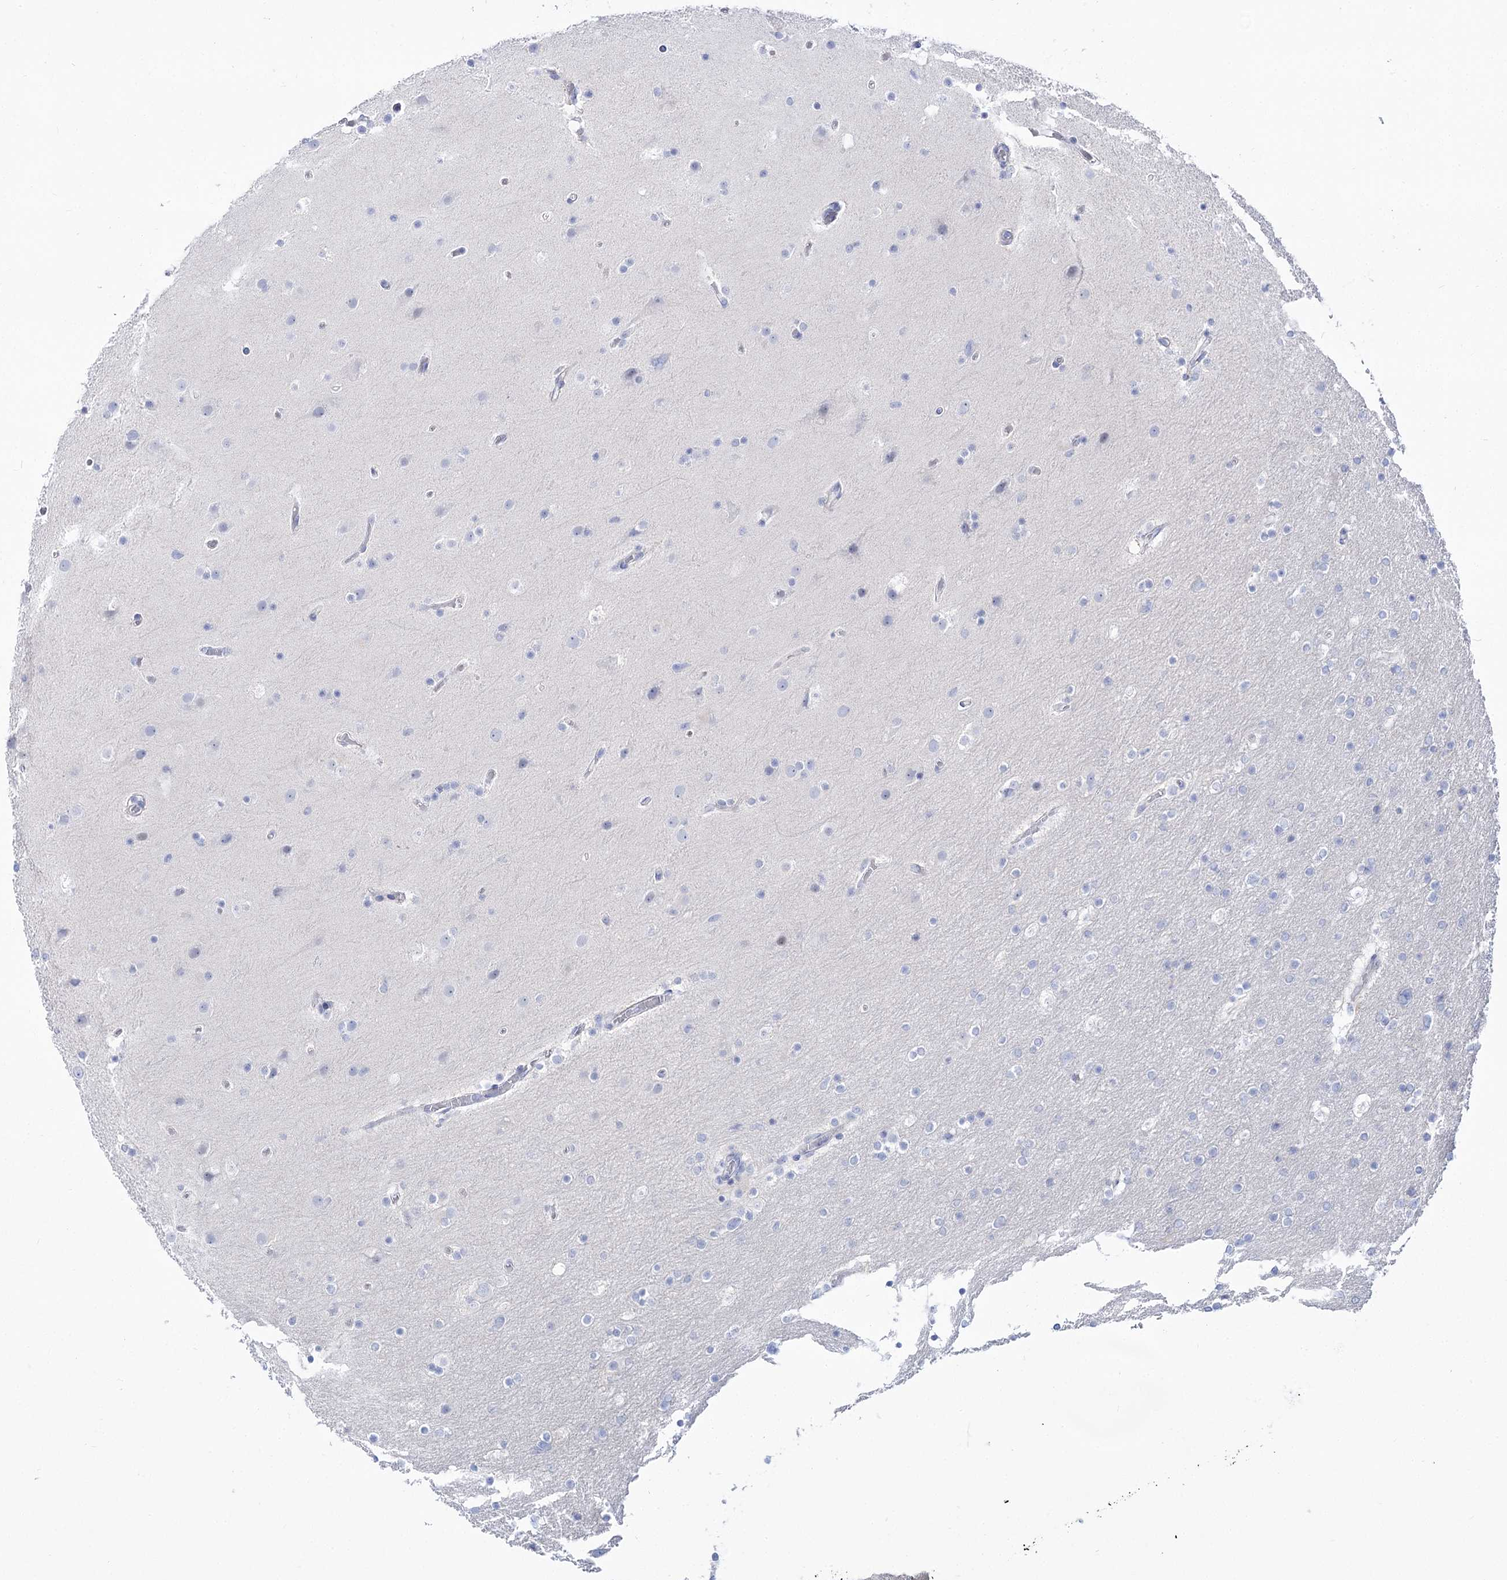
{"staining": {"intensity": "negative", "quantity": "none", "location": "none"}, "tissue": "glioma", "cell_type": "Tumor cells", "image_type": "cancer", "snomed": [{"axis": "morphology", "description": "Glioma, malignant, High grade"}, {"axis": "topography", "description": "Cerebral cortex"}], "caption": "This is a micrograph of immunohistochemistry staining of high-grade glioma (malignant), which shows no staining in tumor cells.", "gene": "SUOX", "patient": {"sex": "female", "age": 36}}